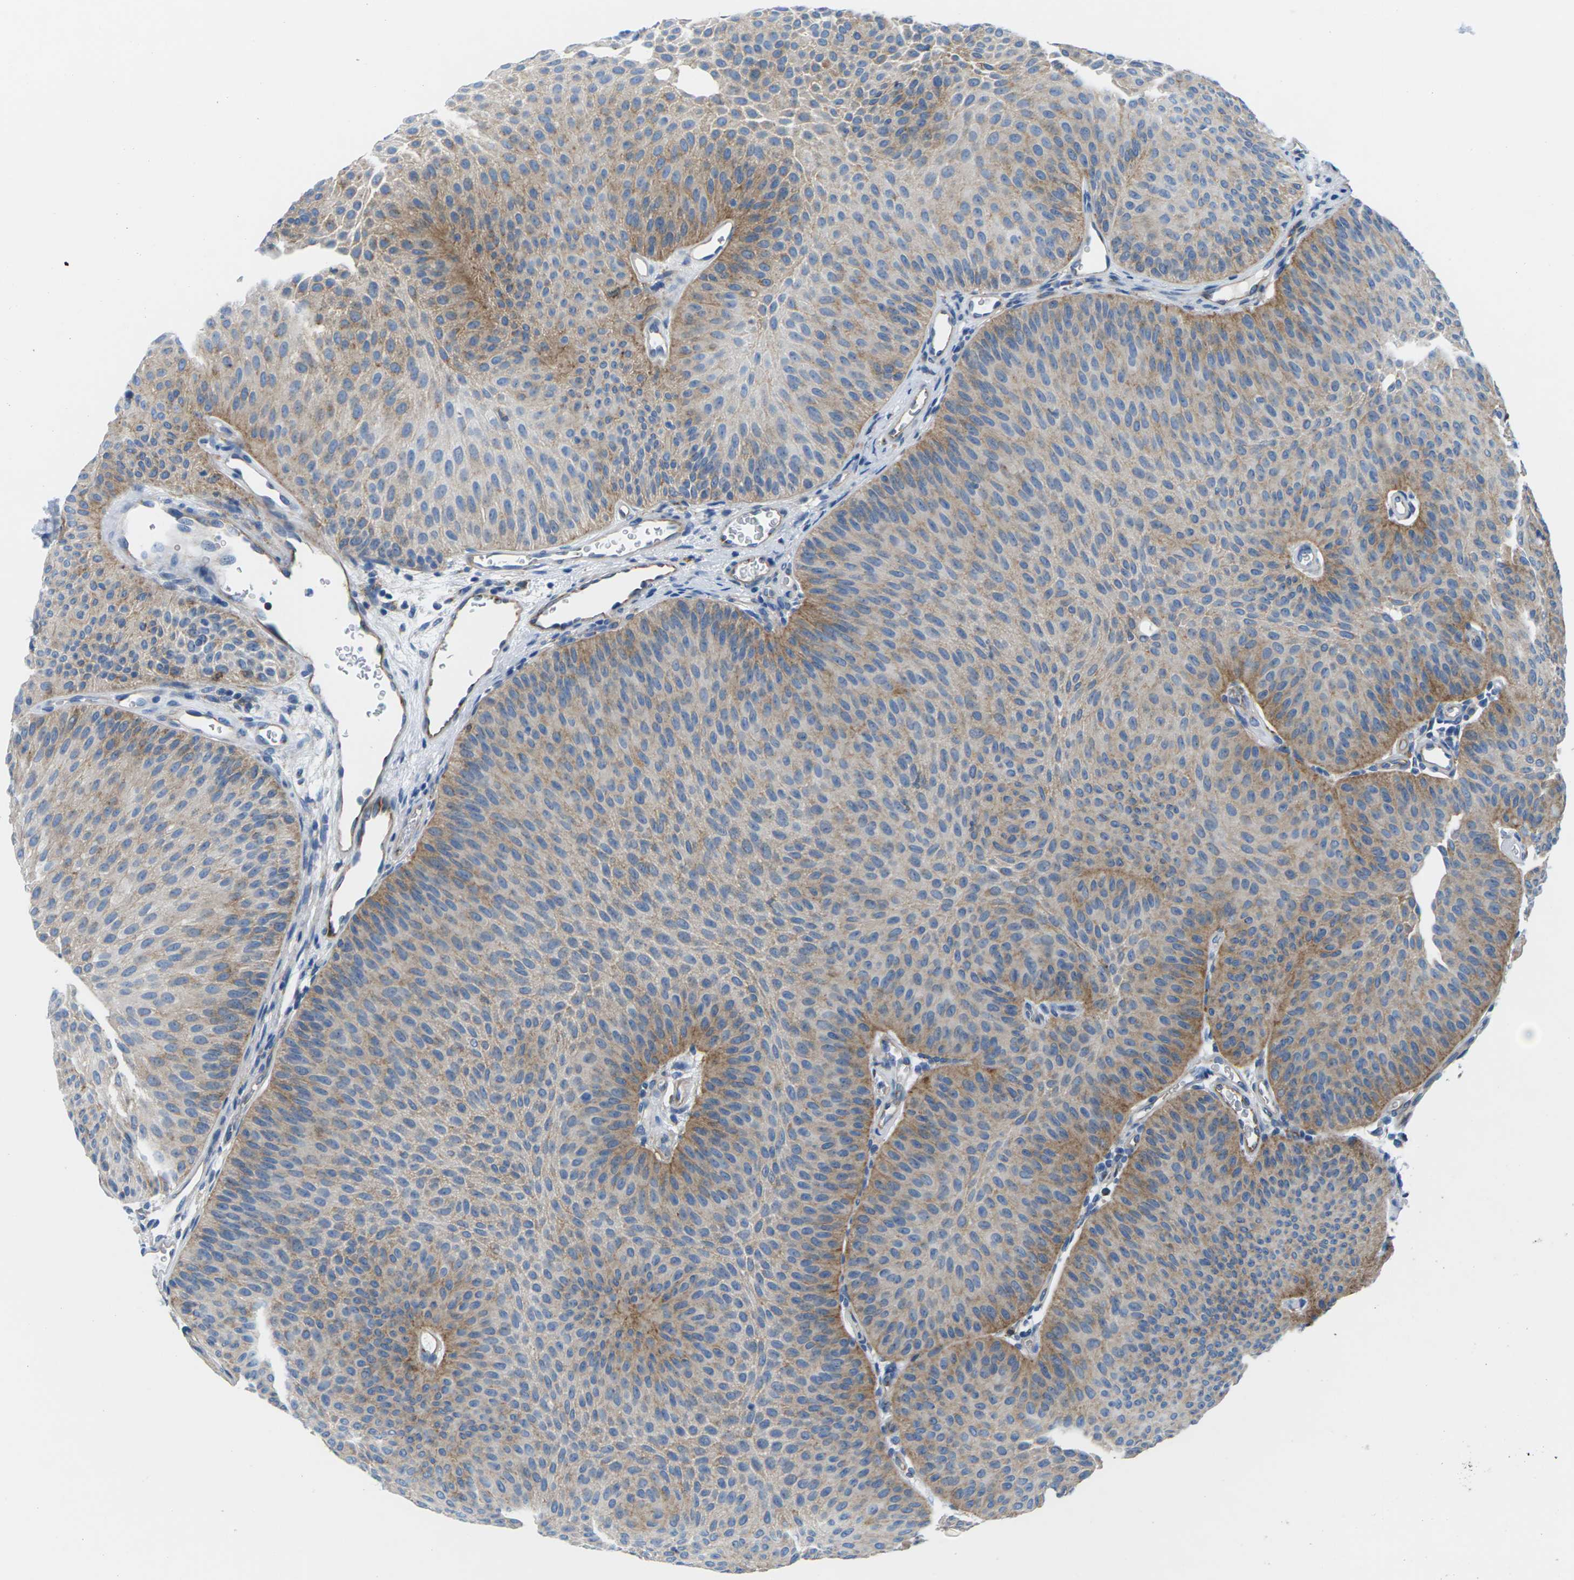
{"staining": {"intensity": "moderate", "quantity": "25%-75%", "location": "cytoplasmic/membranous"}, "tissue": "urothelial cancer", "cell_type": "Tumor cells", "image_type": "cancer", "snomed": [{"axis": "morphology", "description": "Urothelial carcinoma, Low grade"}, {"axis": "topography", "description": "Urinary bladder"}], "caption": "High-power microscopy captured an IHC histopathology image of urothelial cancer, revealing moderate cytoplasmic/membranous expression in about 25%-75% of tumor cells.", "gene": "SYNGR2", "patient": {"sex": "female", "age": 60}}